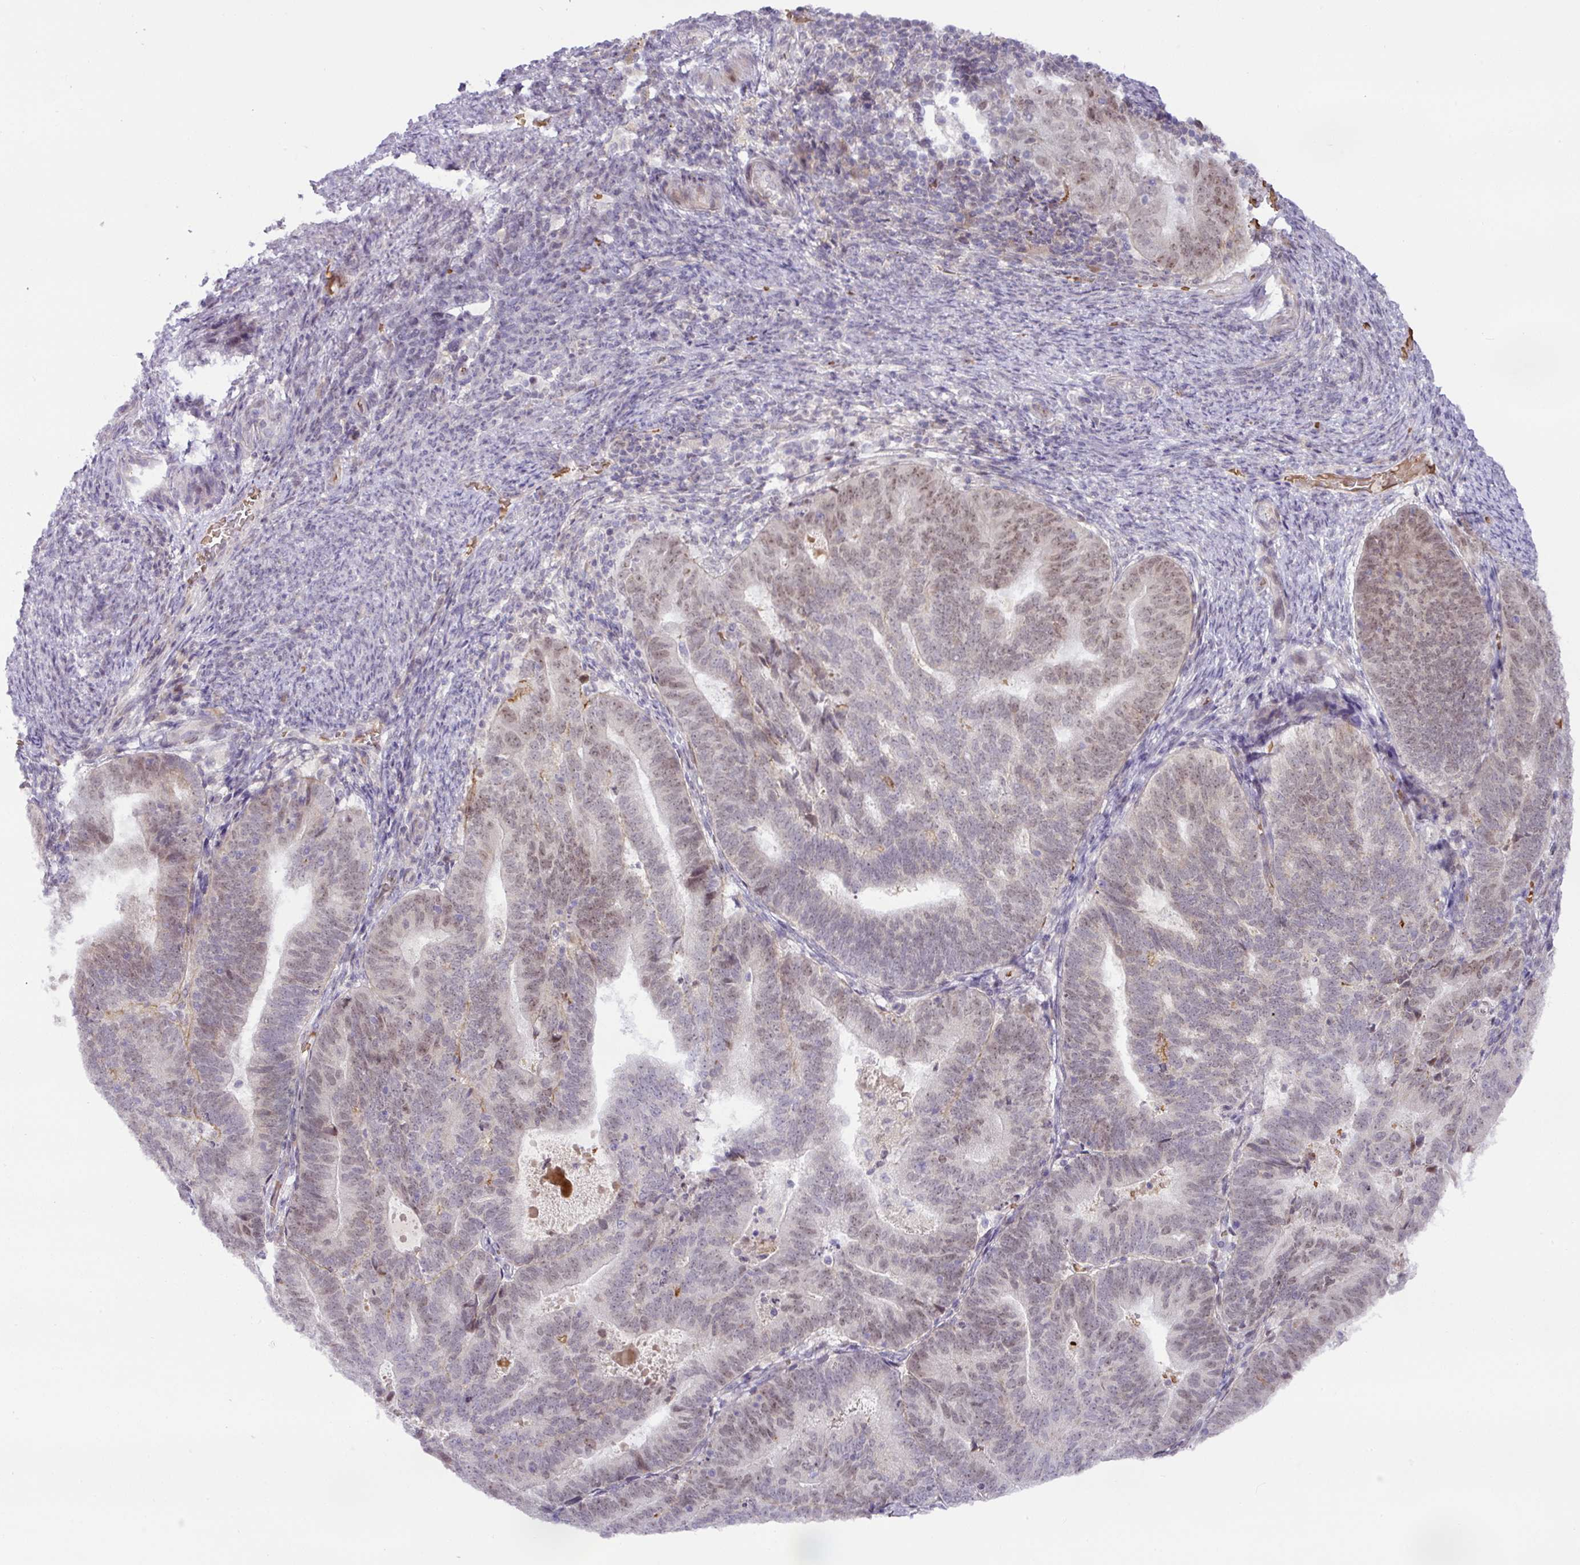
{"staining": {"intensity": "moderate", "quantity": "25%-75%", "location": "nuclear"}, "tissue": "endometrial cancer", "cell_type": "Tumor cells", "image_type": "cancer", "snomed": [{"axis": "morphology", "description": "Adenocarcinoma, NOS"}, {"axis": "topography", "description": "Endometrium"}], "caption": "Immunohistochemical staining of adenocarcinoma (endometrial) demonstrates medium levels of moderate nuclear protein positivity in approximately 25%-75% of tumor cells.", "gene": "PARP2", "patient": {"sex": "female", "age": 70}}